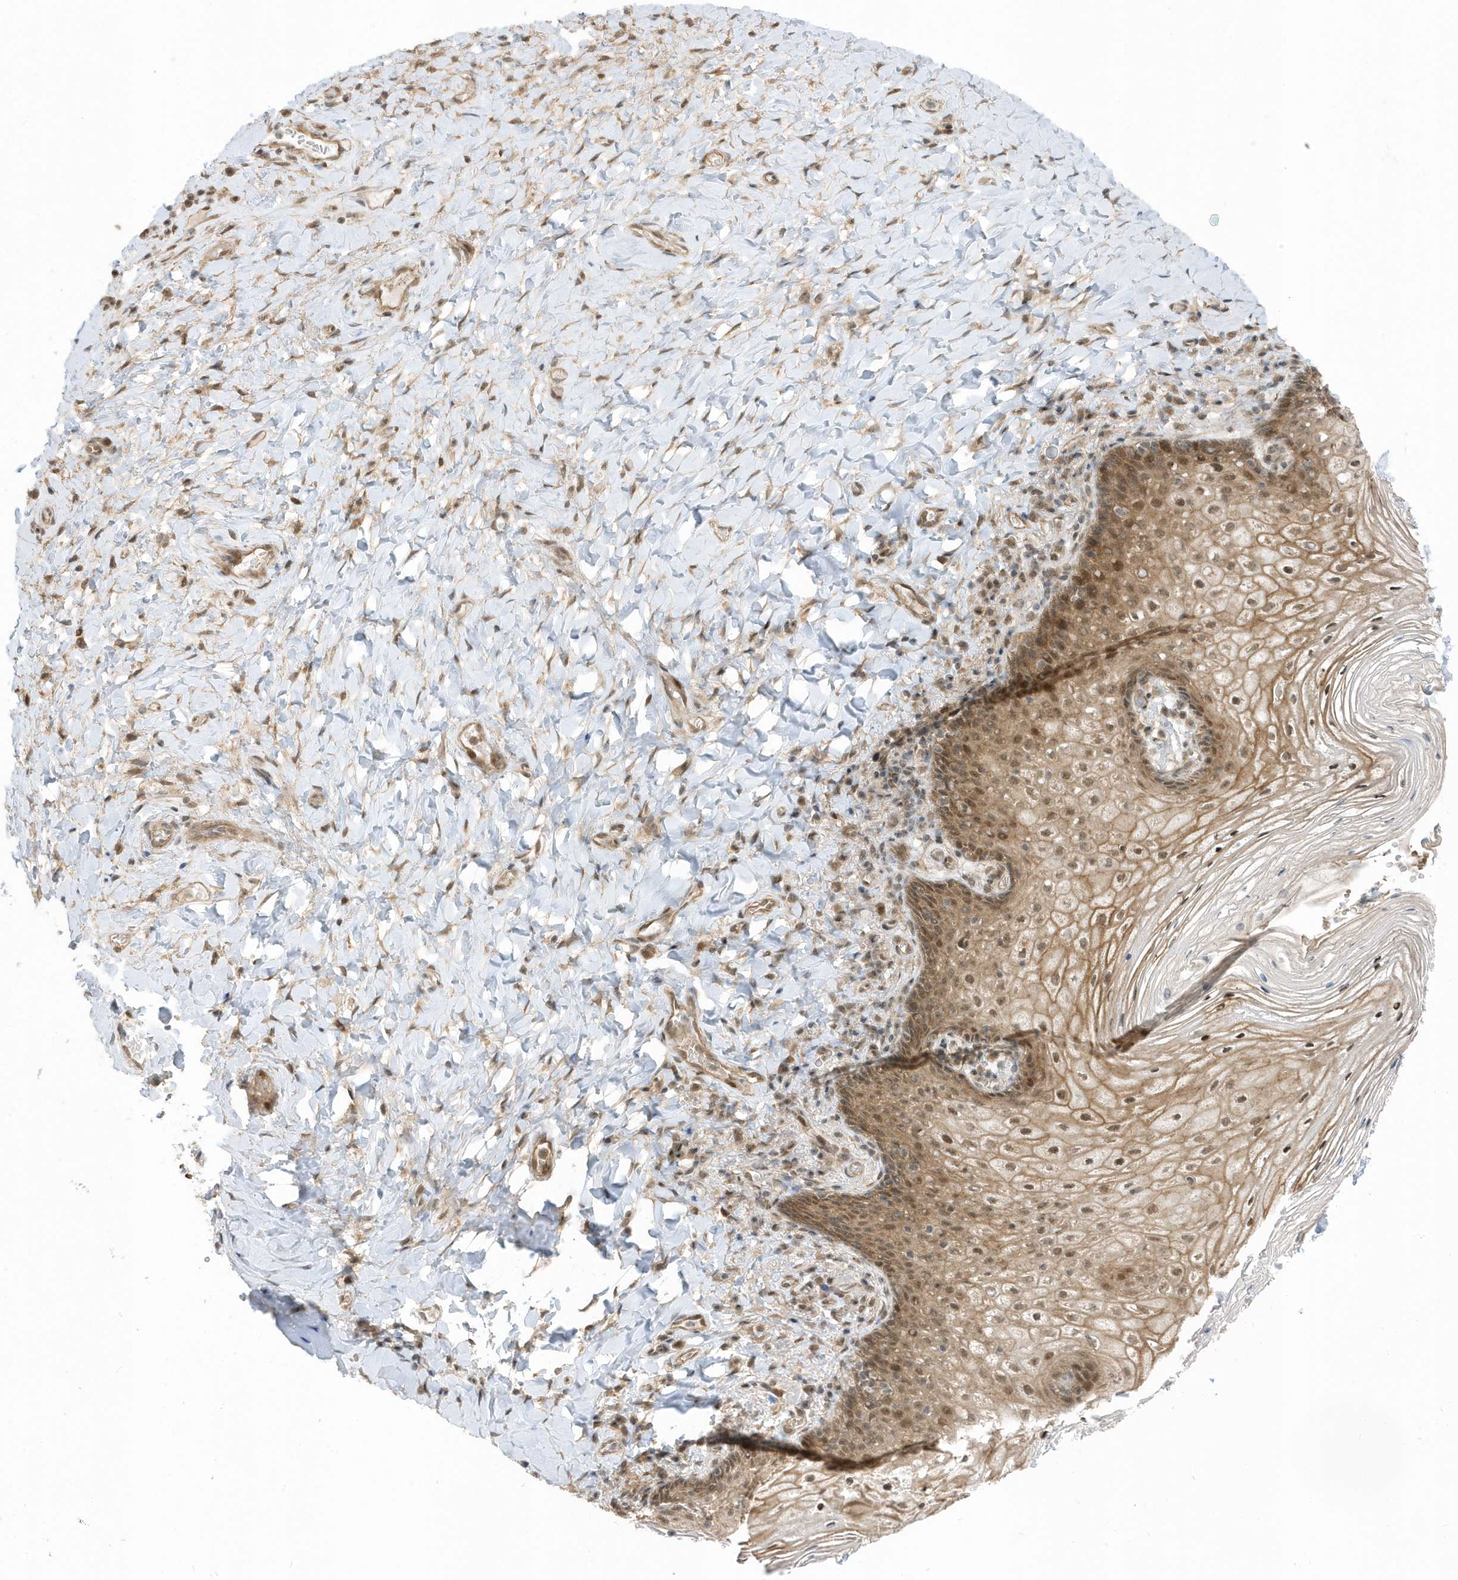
{"staining": {"intensity": "moderate", "quantity": ">75%", "location": "cytoplasmic/membranous,nuclear"}, "tissue": "vagina", "cell_type": "Squamous epithelial cells", "image_type": "normal", "snomed": [{"axis": "morphology", "description": "Normal tissue, NOS"}, {"axis": "topography", "description": "Vagina"}], "caption": "Normal vagina displays moderate cytoplasmic/membranous,nuclear expression in approximately >75% of squamous epithelial cells.", "gene": "USP53", "patient": {"sex": "female", "age": 60}}